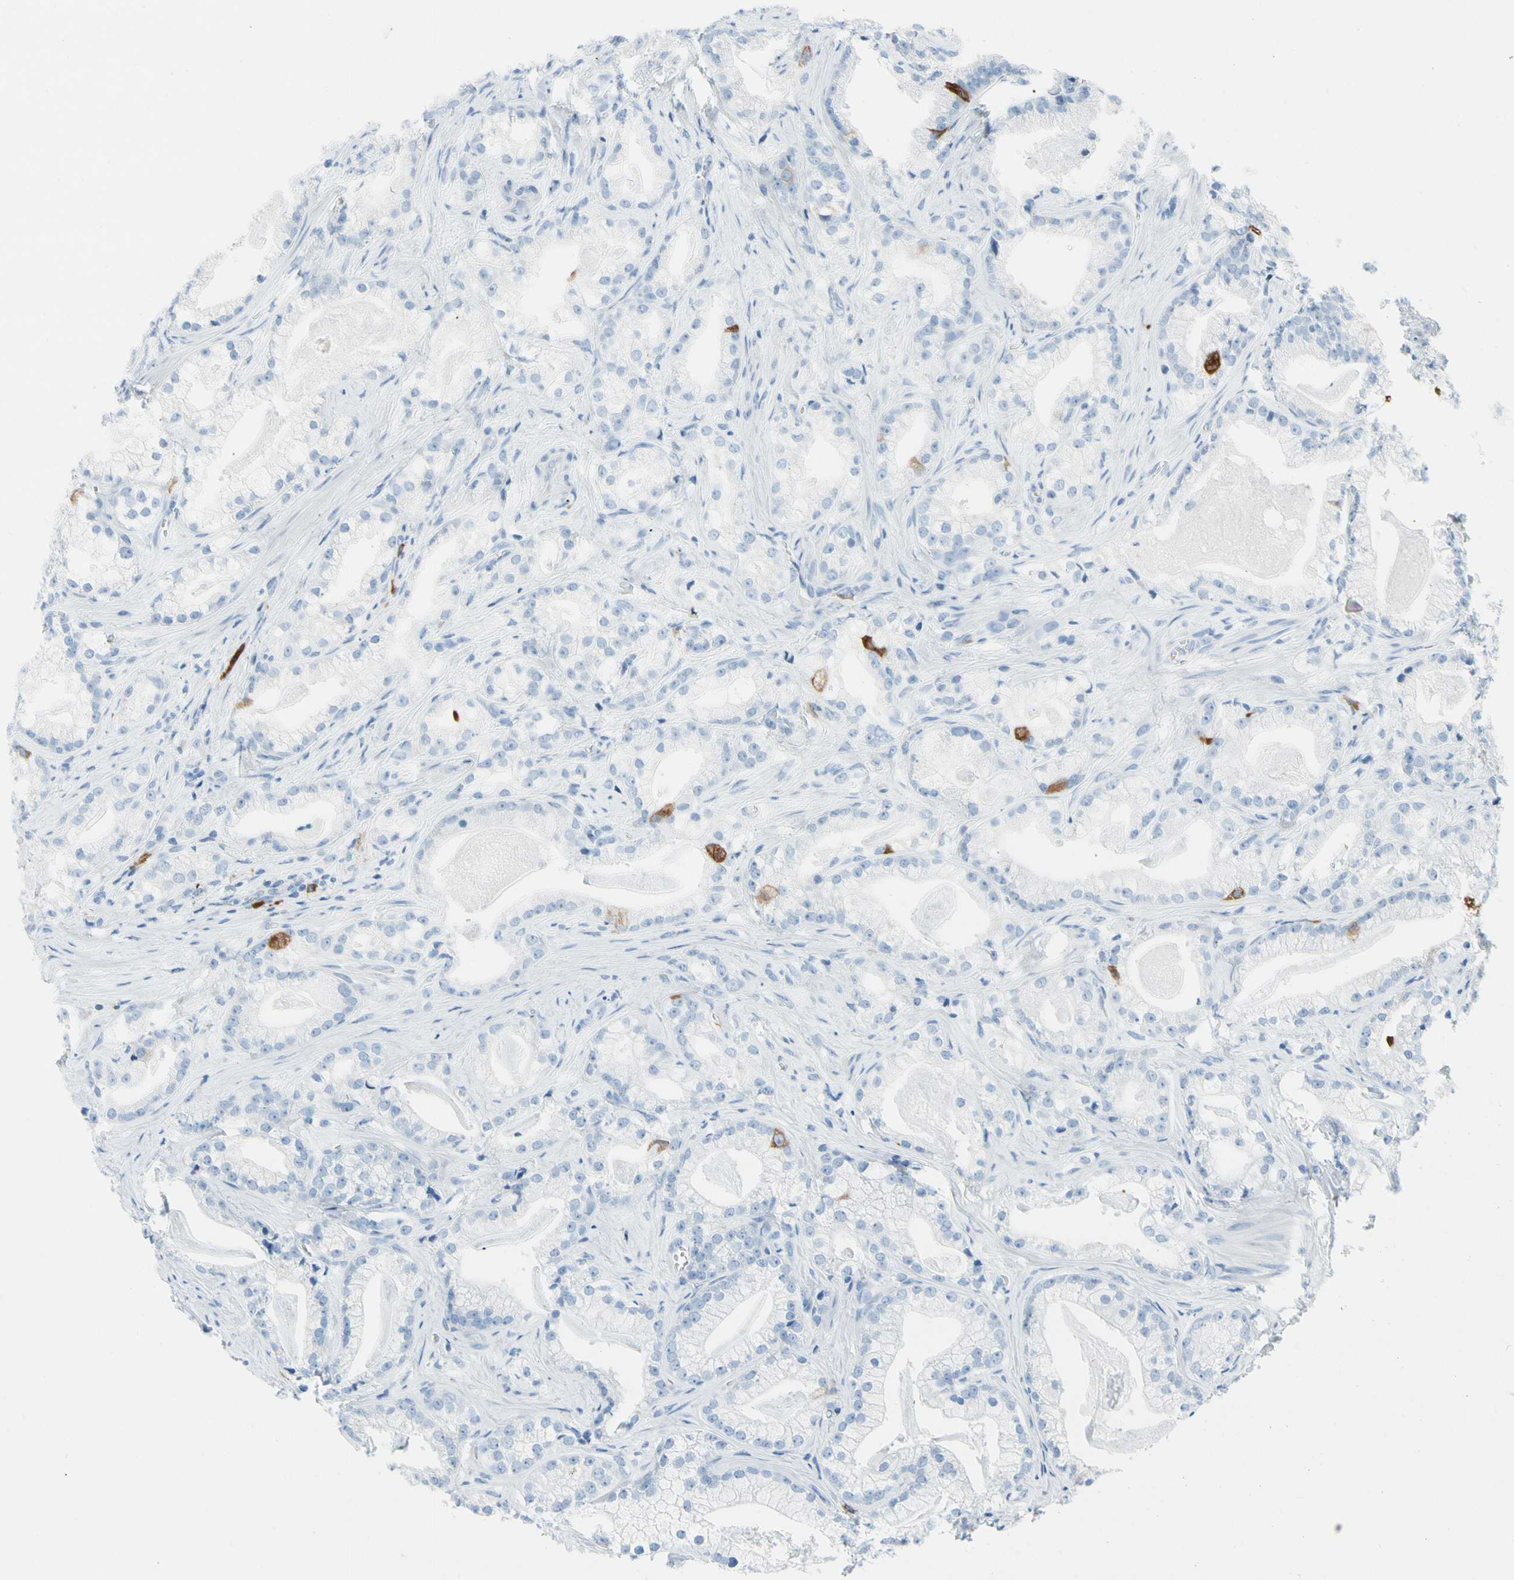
{"staining": {"intensity": "weak", "quantity": "<25%", "location": "cytoplasmic/membranous"}, "tissue": "prostate cancer", "cell_type": "Tumor cells", "image_type": "cancer", "snomed": [{"axis": "morphology", "description": "Adenocarcinoma, Low grade"}, {"axis": "topography", "description": "Prostate"}], "caption": "DAB immunohistochemical staining of human prostate cancer displays no significant expression in tumor cells. Nuclei are stained in blue.", "gene": "TACC3", "patient": {"sex": "male", "age": 59}}